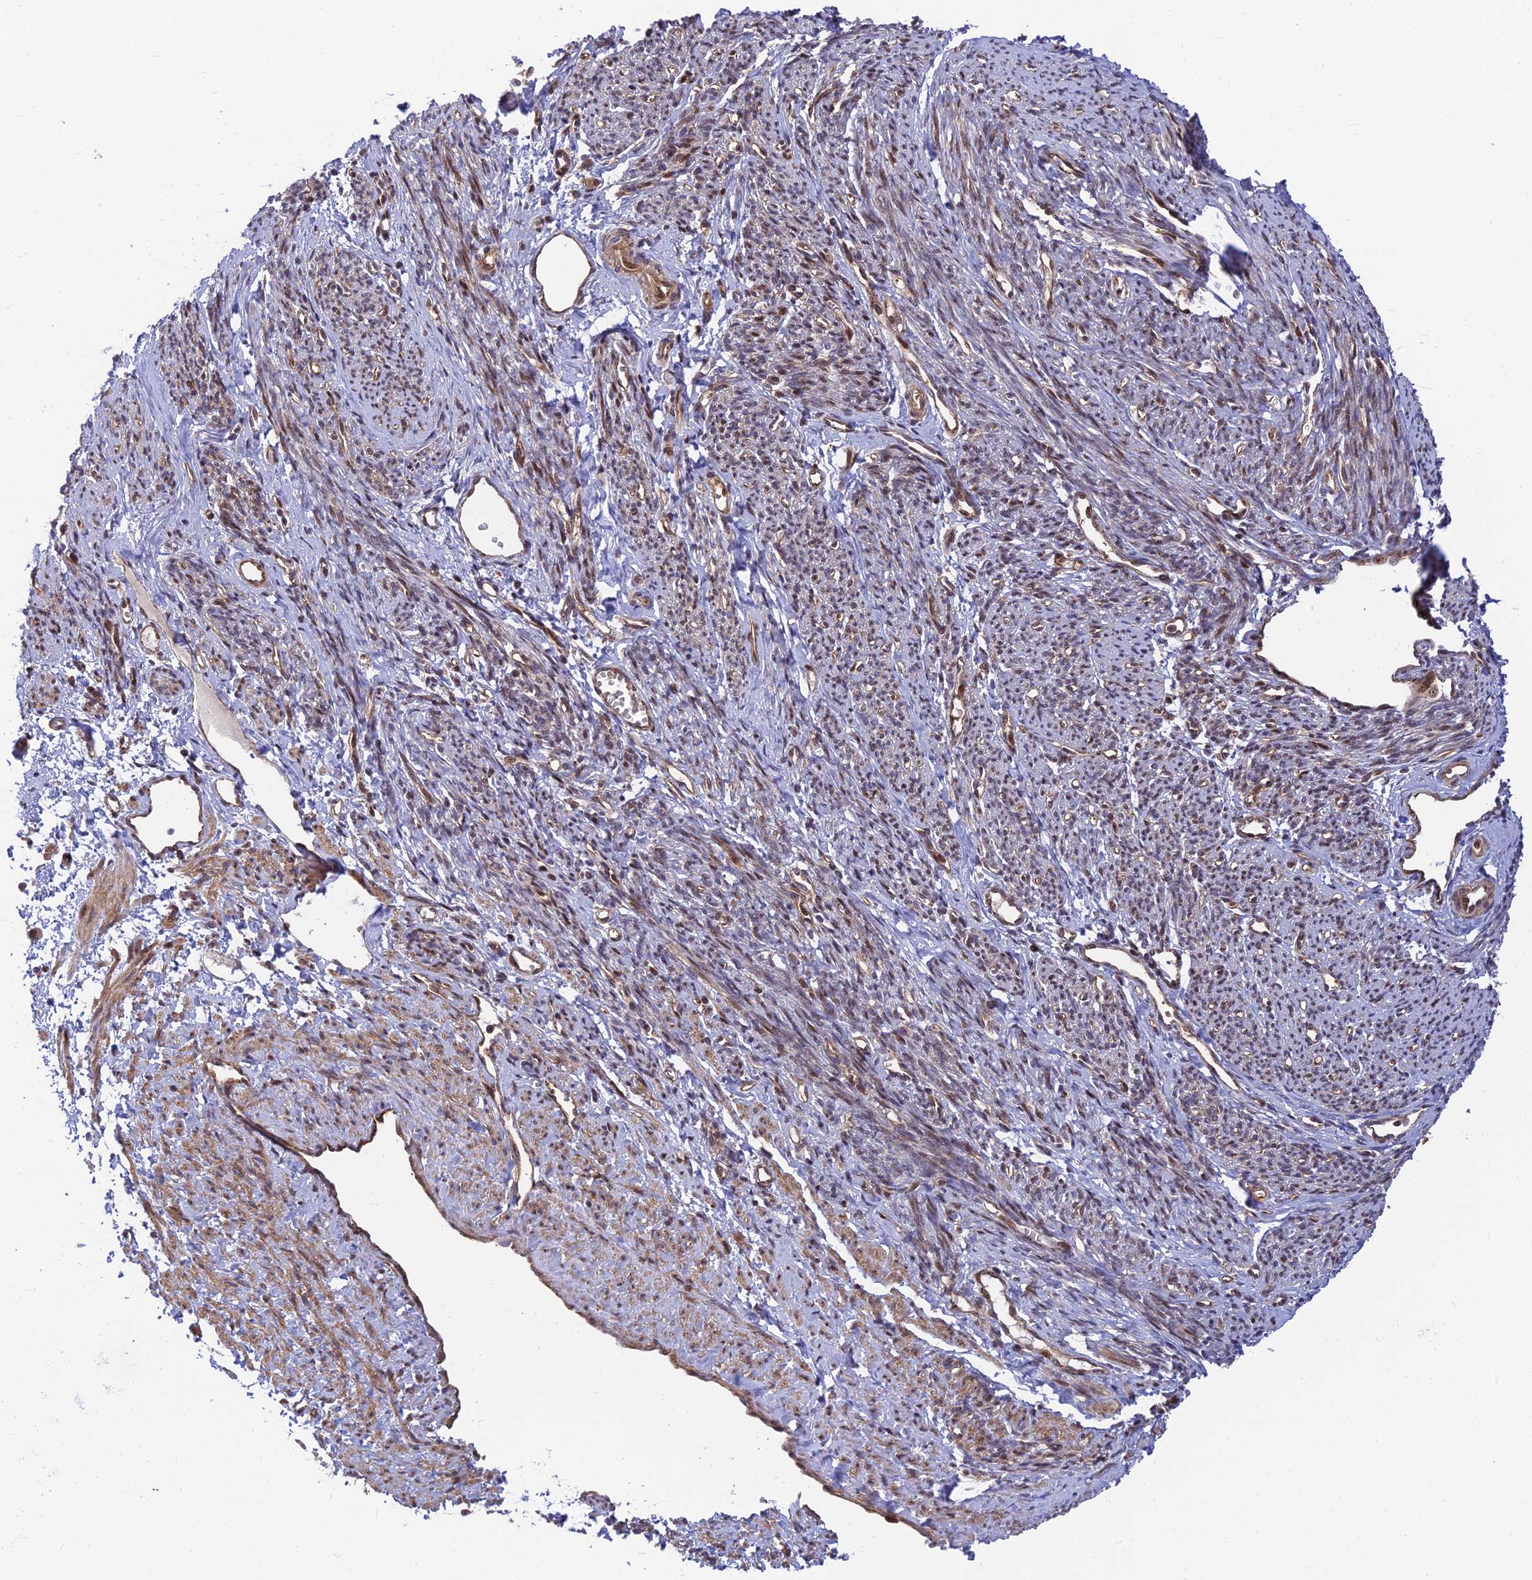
{"staining": {"intensity": "moderate", "quantity": "<25%", "location": "cytoplasmic/membranous,nuclear"}, "tissue": "smooth muscle", "cell_type": "Smooth muscle cells", "image_type": "normal", "snomed": [{"axis": "morphology", "description": "Normal tissue, NOS"}, {"axis": "topography", "description": "Smooth muscle"}, {"axis": "topography", "description": "Uterus"}], "caption": "A micrograph showing moderate cytoplasmic/membranous,nuclear expression in about <25% of smooth muscle cells in normal smooth muscle, as visualized by brown immunohistochemical staining.", "gene": "UFSP2", "patient": {"sex": "female", "age": 59}}